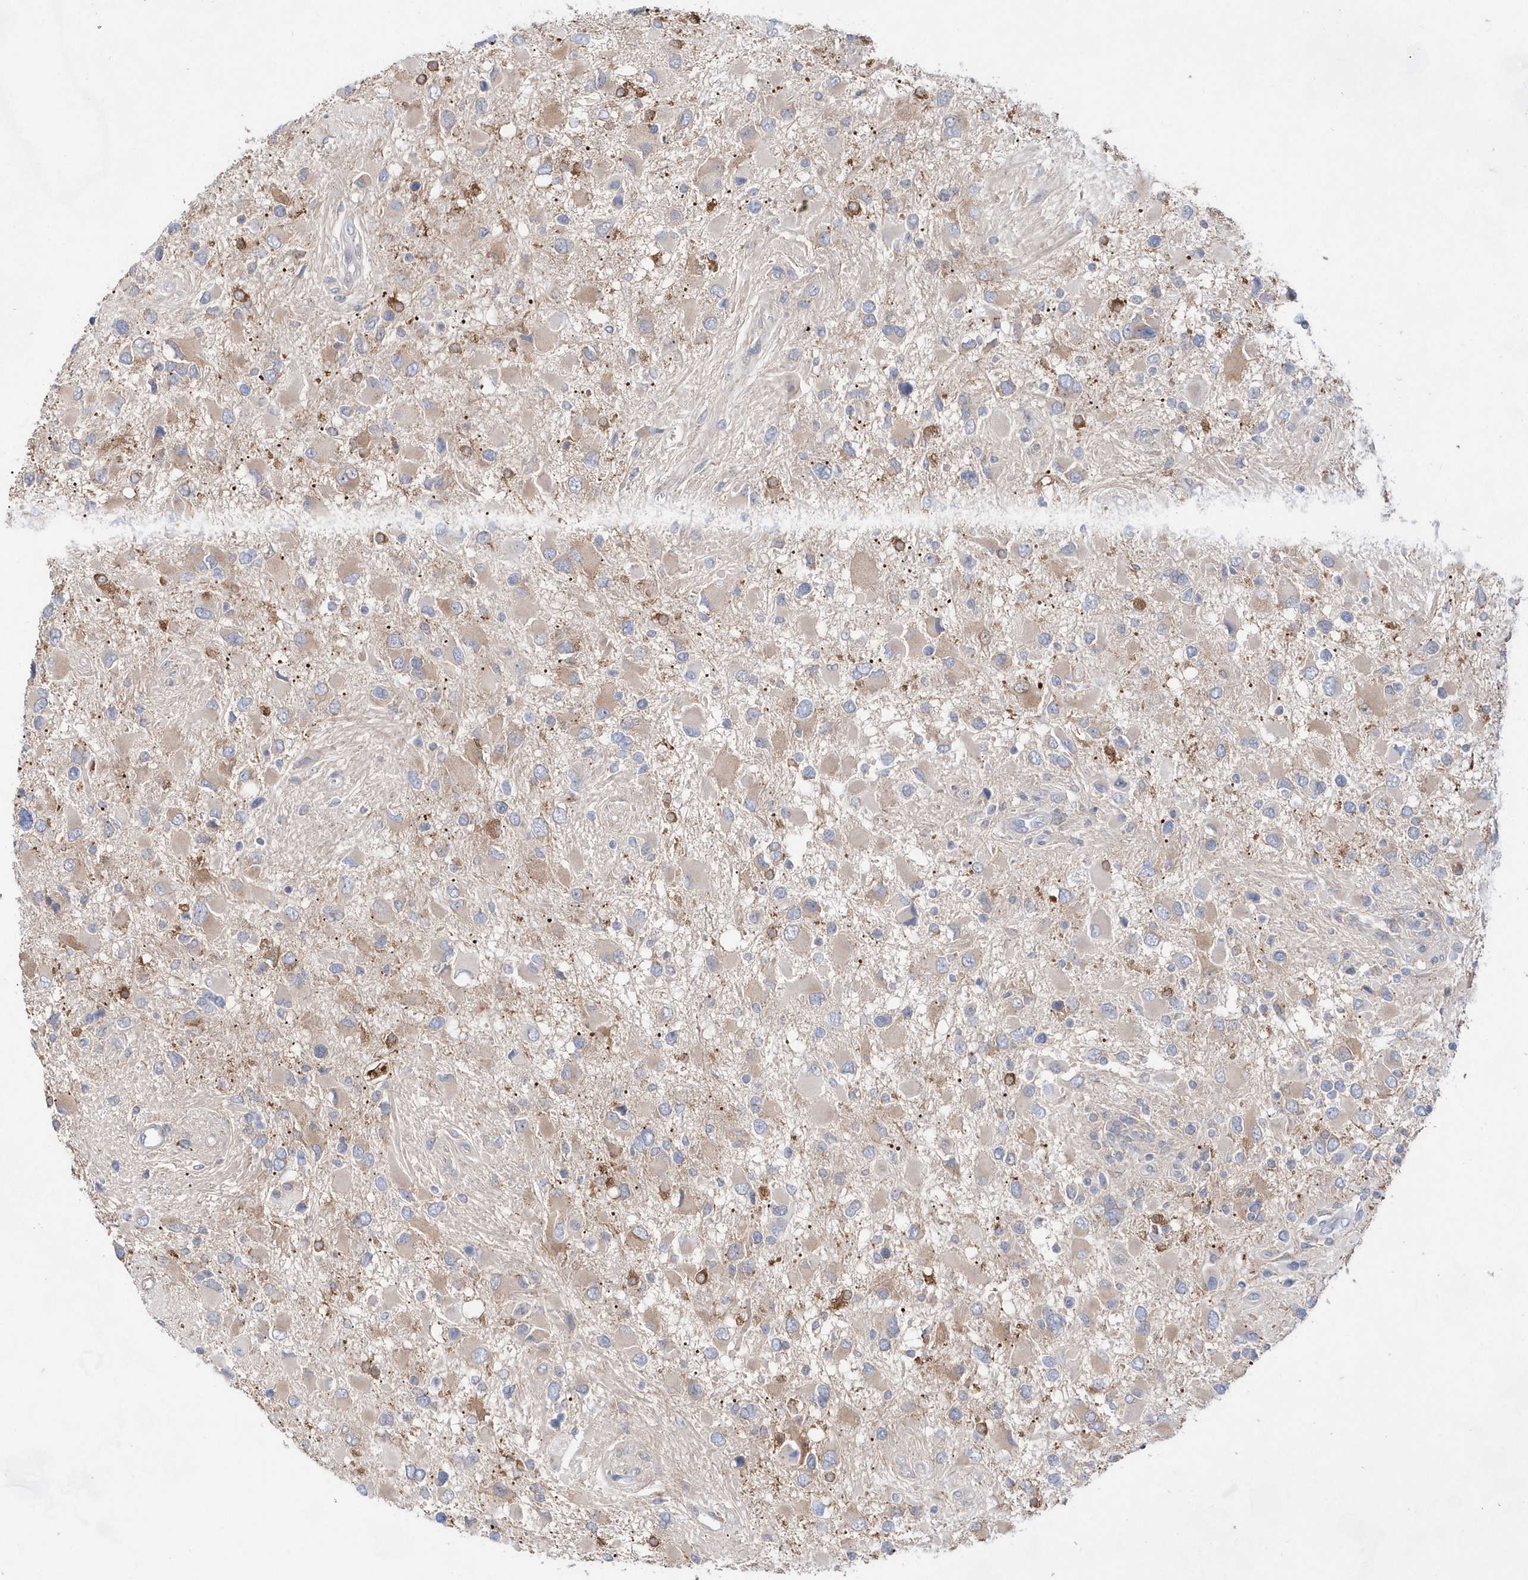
{"staining": {"intensity": "weak", "quantity": "25%-75%", "location": "cytoplasmic/membranous"}, "tissue": "glioma", "cell_type": "Tumor cells", "image_type": "cancer", "snomed": [{"axis": "morphology", "description": "Glioma, malignant, High grade"}, {"axis": "topography", "description": "Brain"}], "caption": "Malignant glioma (high-grade) stained with a protein marker shows weak staining in tumor cells.", "gene": "BDH2", "patient": {"sex": "male", "age": 53}}